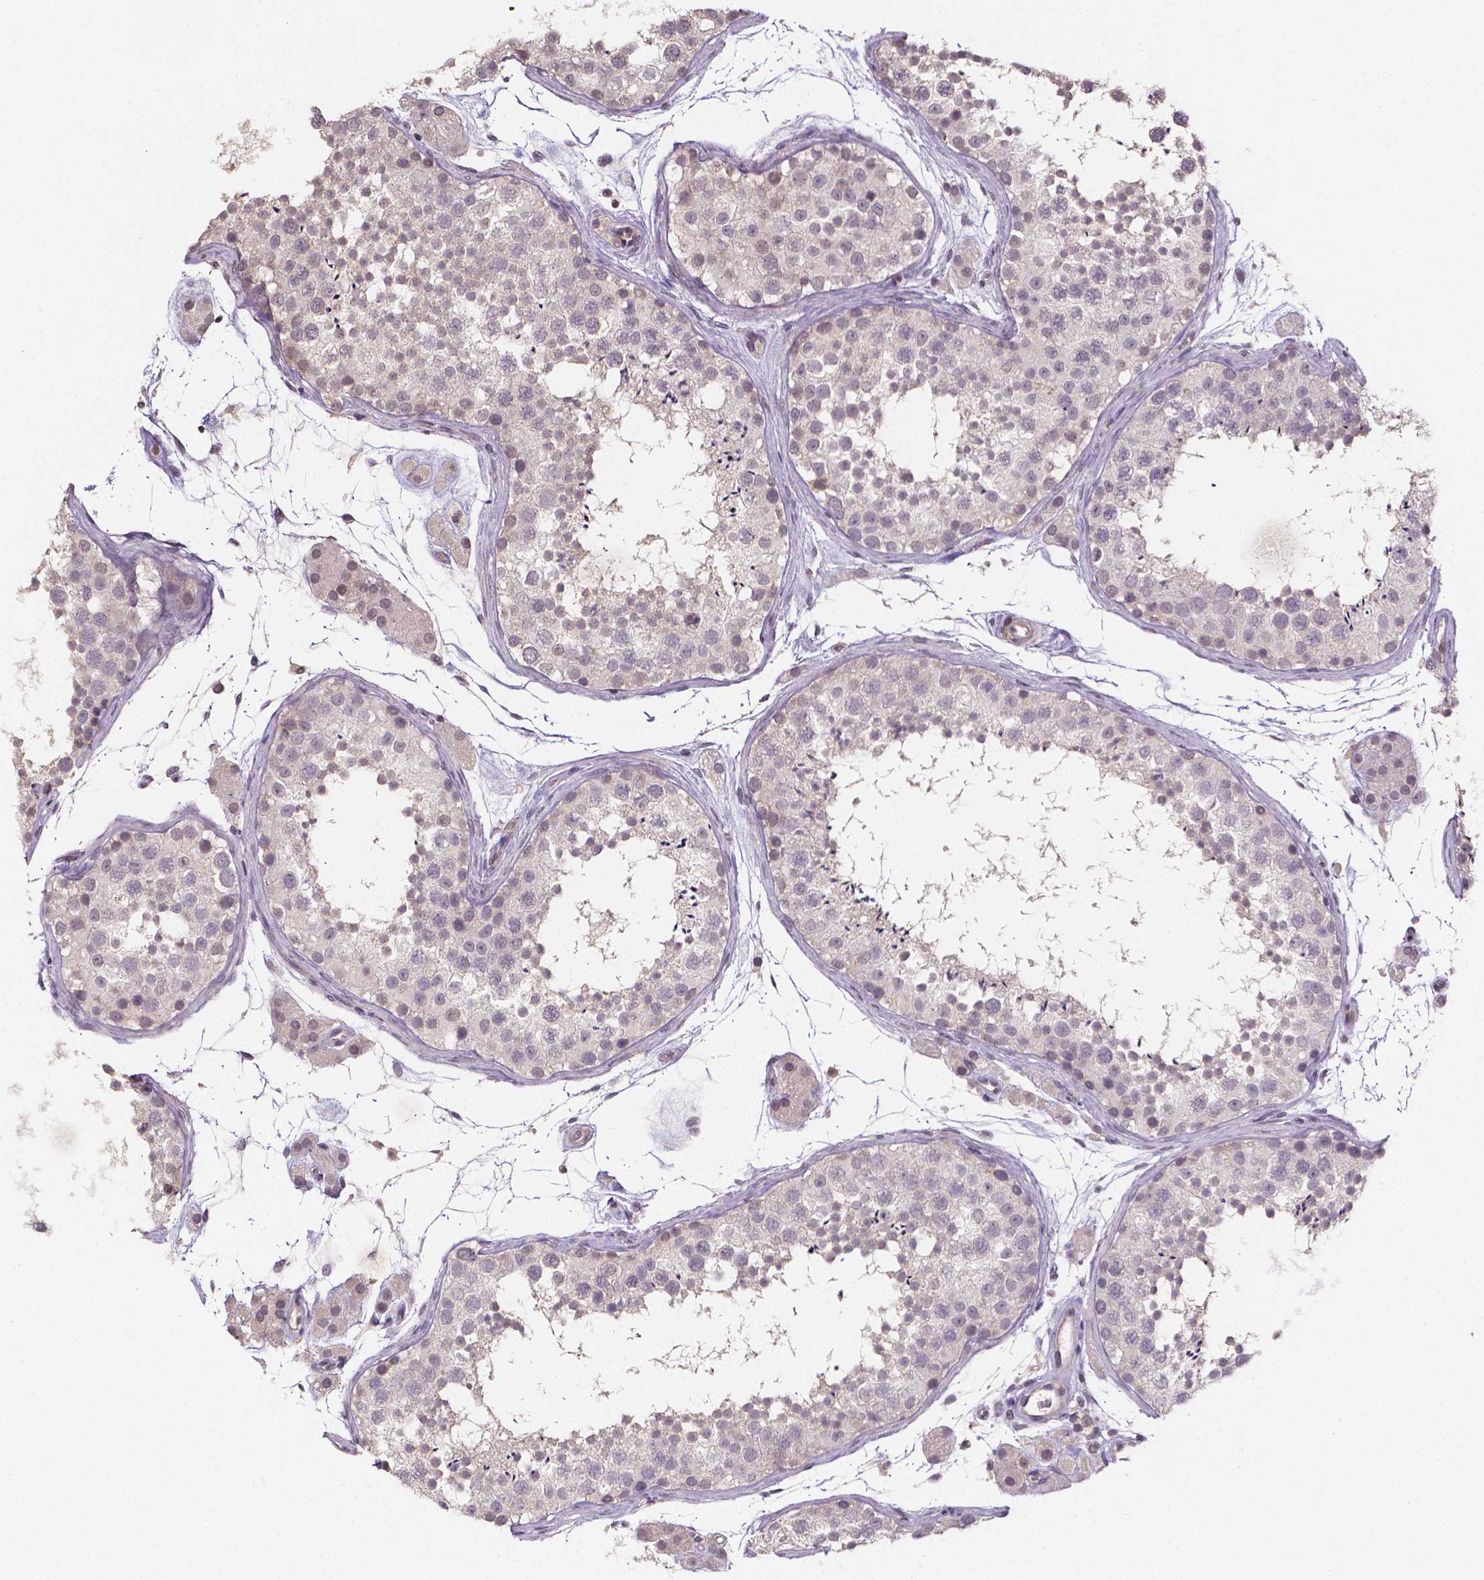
{"staining": {"intensity": "negative", "quantity": "none", "location": "none"}, "tissue": "testis", "cell_type": "Cells in seminiferous ducts", "image_type": "normal", "snomed": [{"axis": "morphology", "description": "Normal tissue, NOS"}, {"axis": "topography", "description": "Testis"}], "caption": "Cells in seminiferous ducts are negative for protein expression in unremarkable human testis. (Brightfield microscopy of DAB (3,3'-diaminobenzidine) IHC at high magnification).", "gene": "NRGN", "patient": {"sex": "male", "age": 41}}